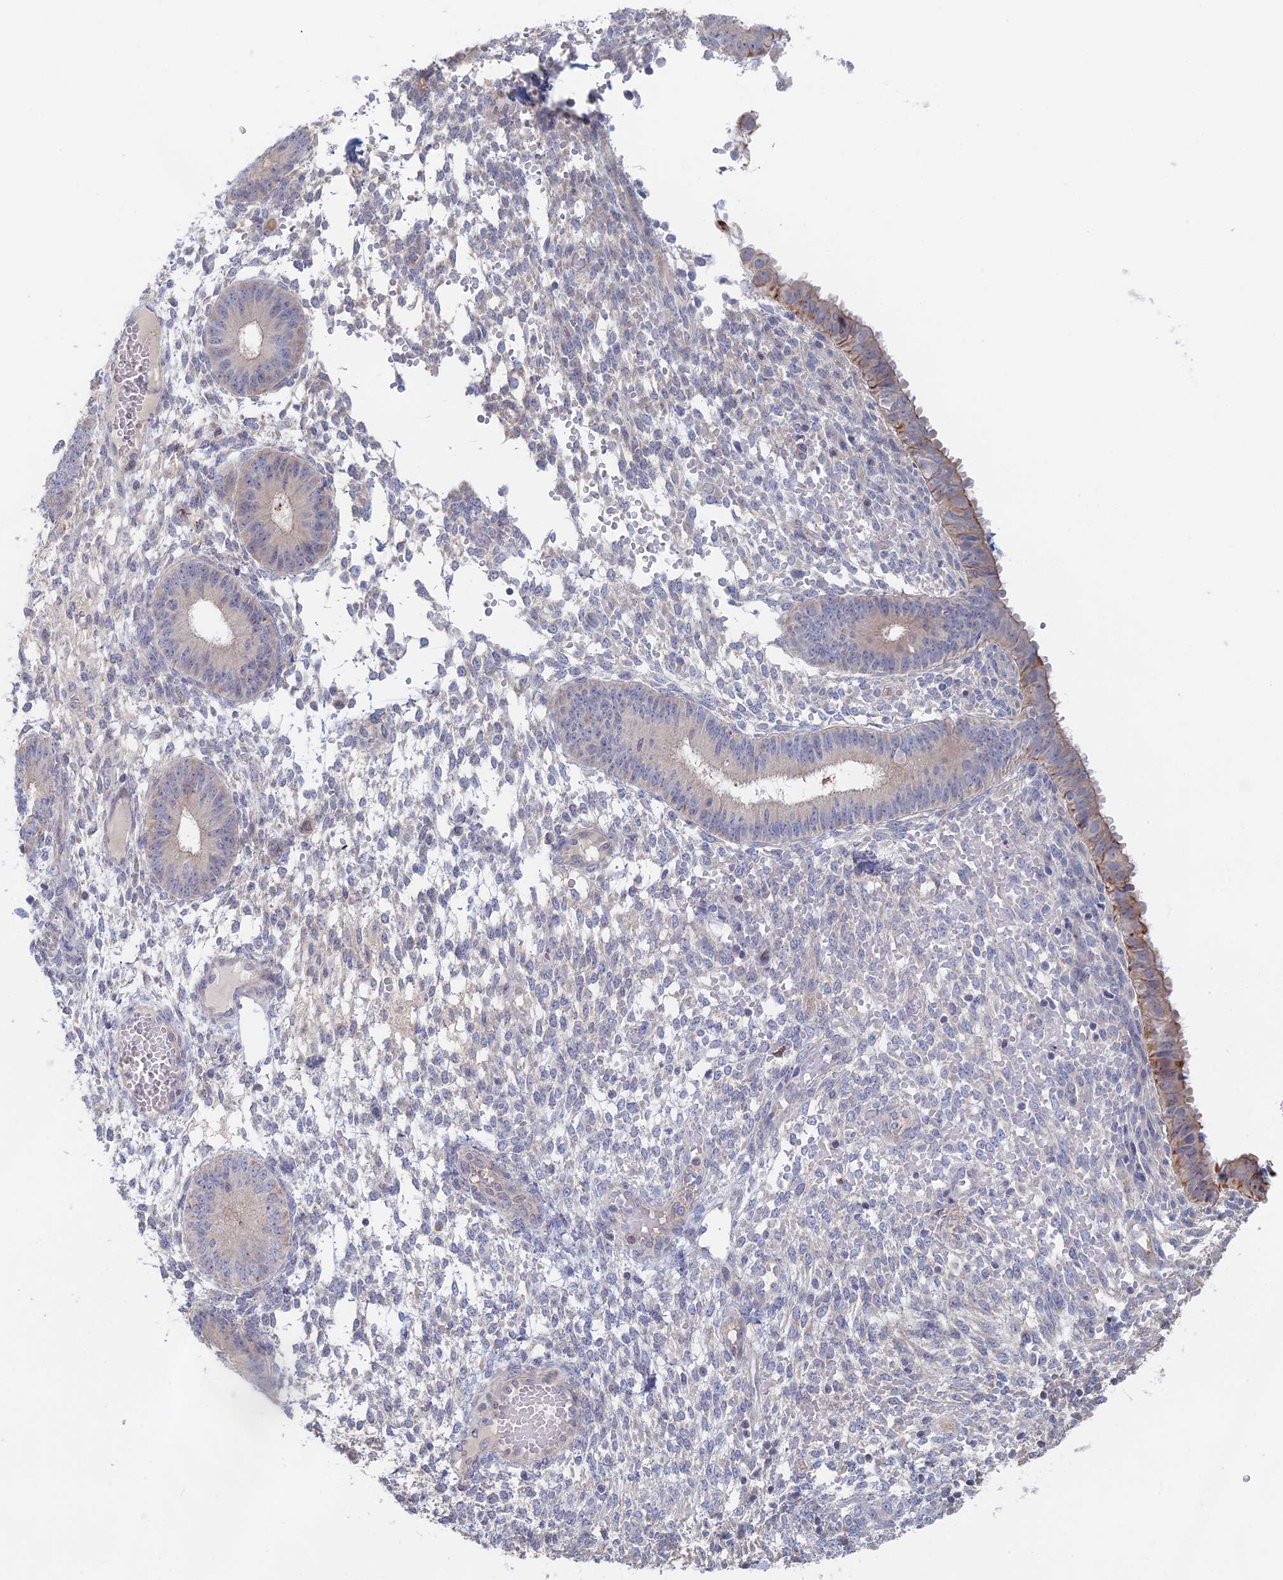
{"staining": {"intensity": "negative", "quantity": "none", "location": "none"}, "tissue": "endometrium", "cell_type": "Cells in endometrial stroma", "image_type": "normal", "snomed": [{"axis": "morphology", "description": "Normal tissue, NOS"}, {"axis": "topography", "description": "Endometrium"}], "caption": "IHC of benign human endometrium reveals no positivity in cells in endometrial stroma. Brightfield microscopy of immunohistochemistry stained with DAB (3,3'-diaminobenzidine) (brown) and hematoxylin (blue), captured at high magnification.", "gene": "IL7", "patient": {"sex": "female", "age": 49}}